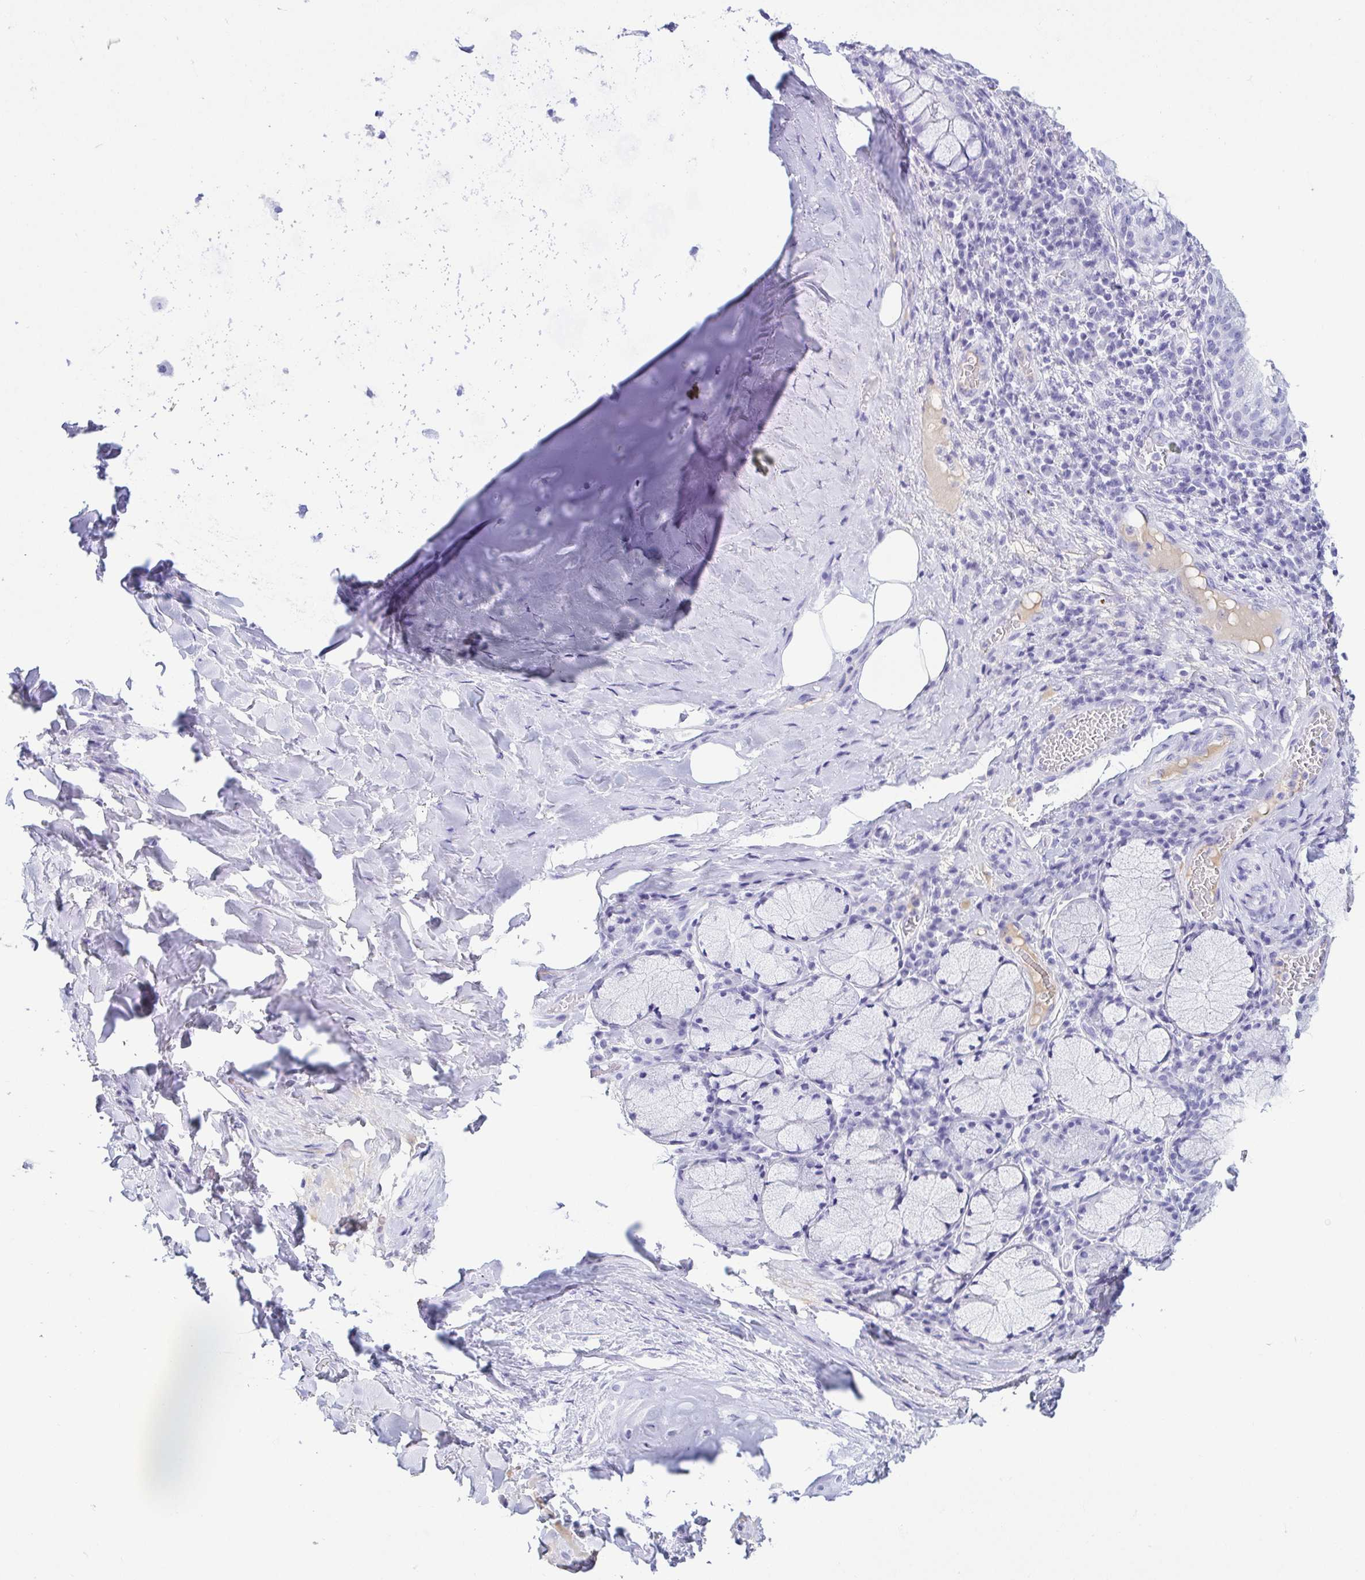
{"staining": {"intensity": "negative", "quantity": "none", "location": "none"}, "tissue": "adipose tissue", "cell_type": "Adipocytes", "image_type": "normal", "snomed": [{"axis": "morphology", "description": "Normal tissue, NOS"}, {"axis": "topography", "description": "Cartilage tissue"}, {"axis": "topography", "description": "Bronchus"}], "caption": "DAB (3,3'-diaminobenzidine) immunohistochemical staining of normal human adipose tissue reveals no significant staining in adipocytes.", "gene": "GKN1", "patient": {"sex": "male", "age": 56}}